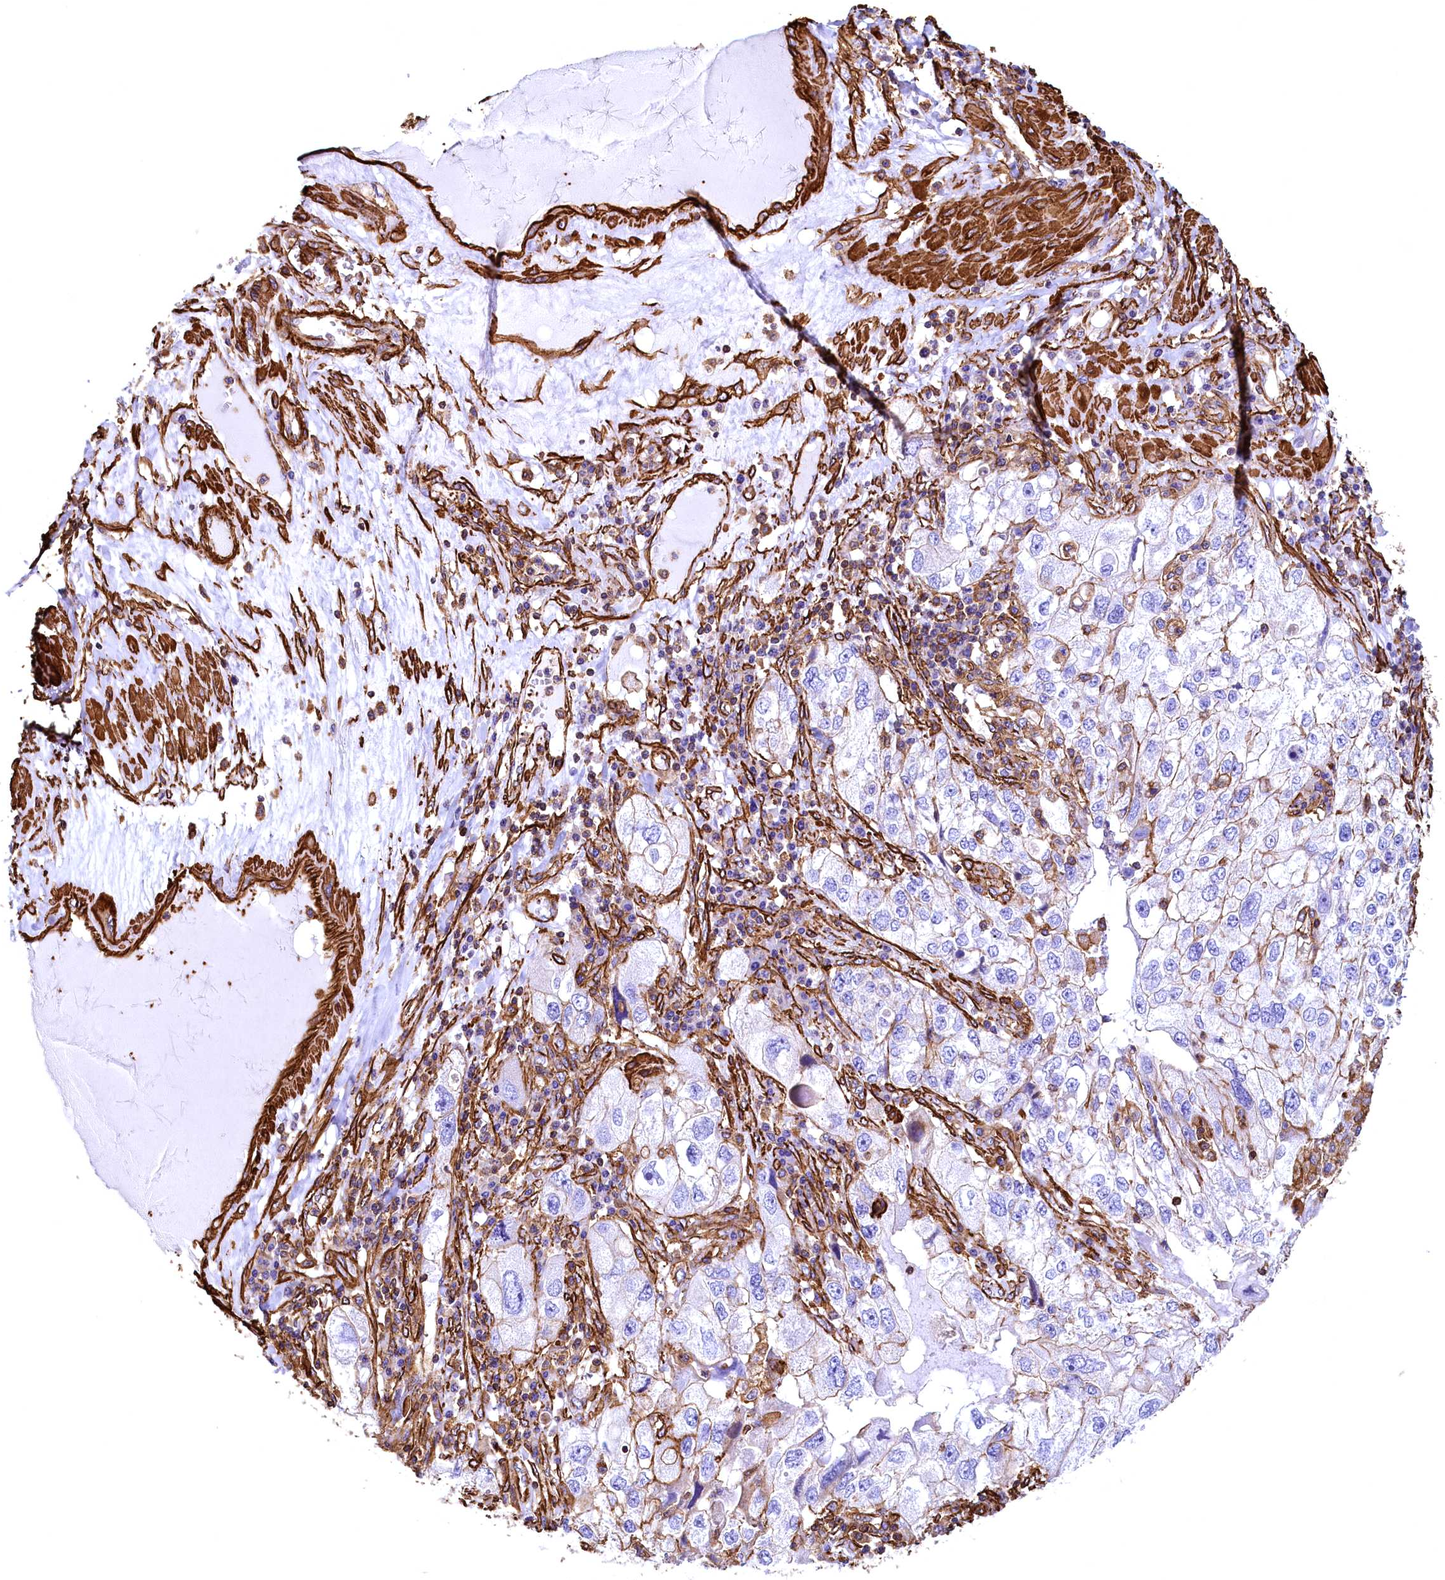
{"staining": {"intensity": "weak", "quantity": "<25%", "location": "cytoplasmic/membranous"}, "tissue": "endometrial cancer", "cell_type": "Tumor cells", "image_type": "cancer", "snomed": [{"axis": "morphology", "description": "Adenocarcinoma, NOS"}, {"axis": "topography", "description": "Endometrium"}], "caption": "The IHC image has no significant staining in tumor cells of endometrial cancer tissue.", "gene": "THBS1", "patient": {"sex": "female", "age": 49}}